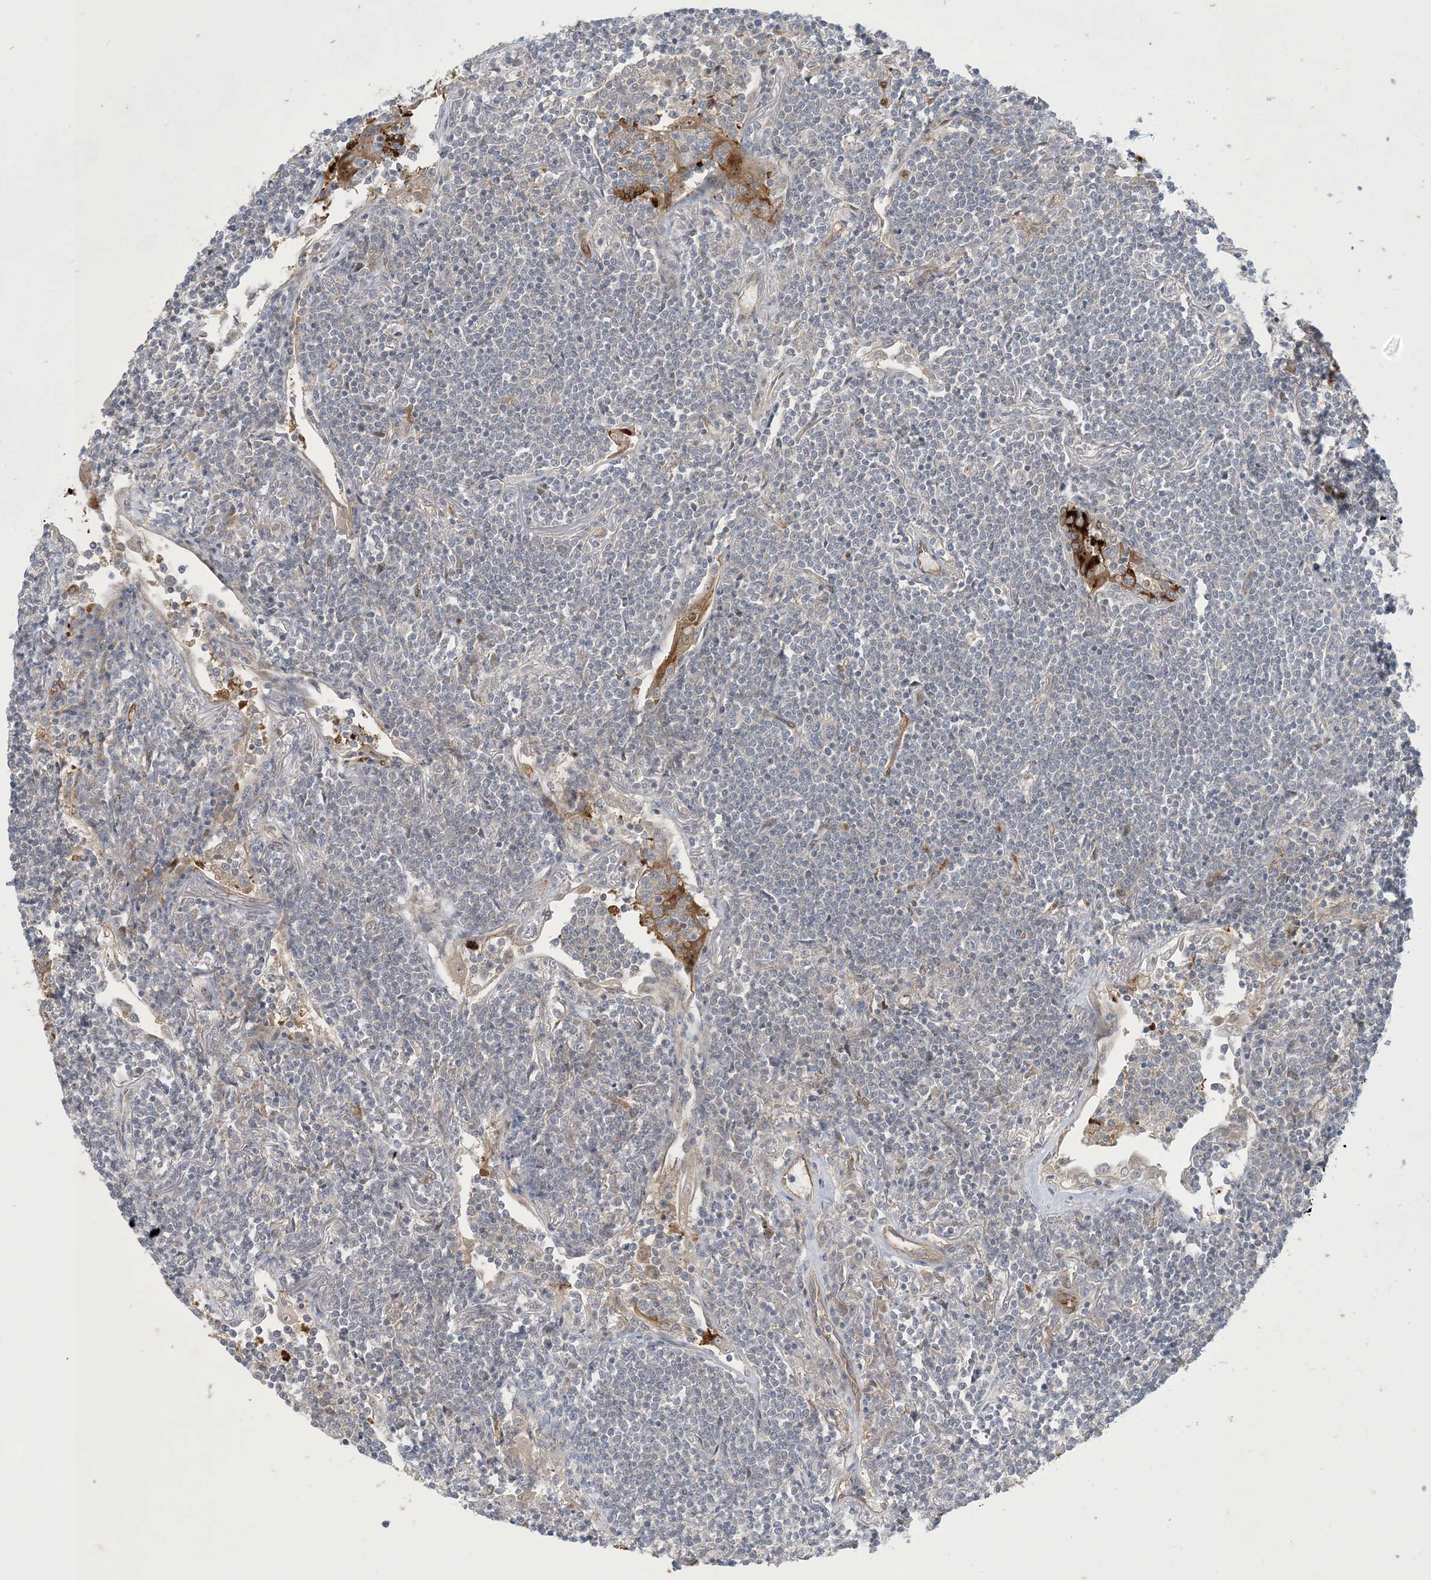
{"staining": {"intensity": "negative", "quantity": "none", "location": "none"}, "tissue": "lymphoma", "cell_type": "Tumor cells", "image_type": "cancer", "snomed": [{"axis": "morphology", "description": "Malignant lymphoma, non-Hodgkin's type, Low grade"}, {"axis": "topography", "description": "Lung"}], "caption": "Malignant lymphoma, non-Hodgkin's type (low-grade) was stained to show a protein in brown. There is no significant expression in tumor cells.", "gene": "CDS1", "patient": {"sex": "female", "age": 71}}